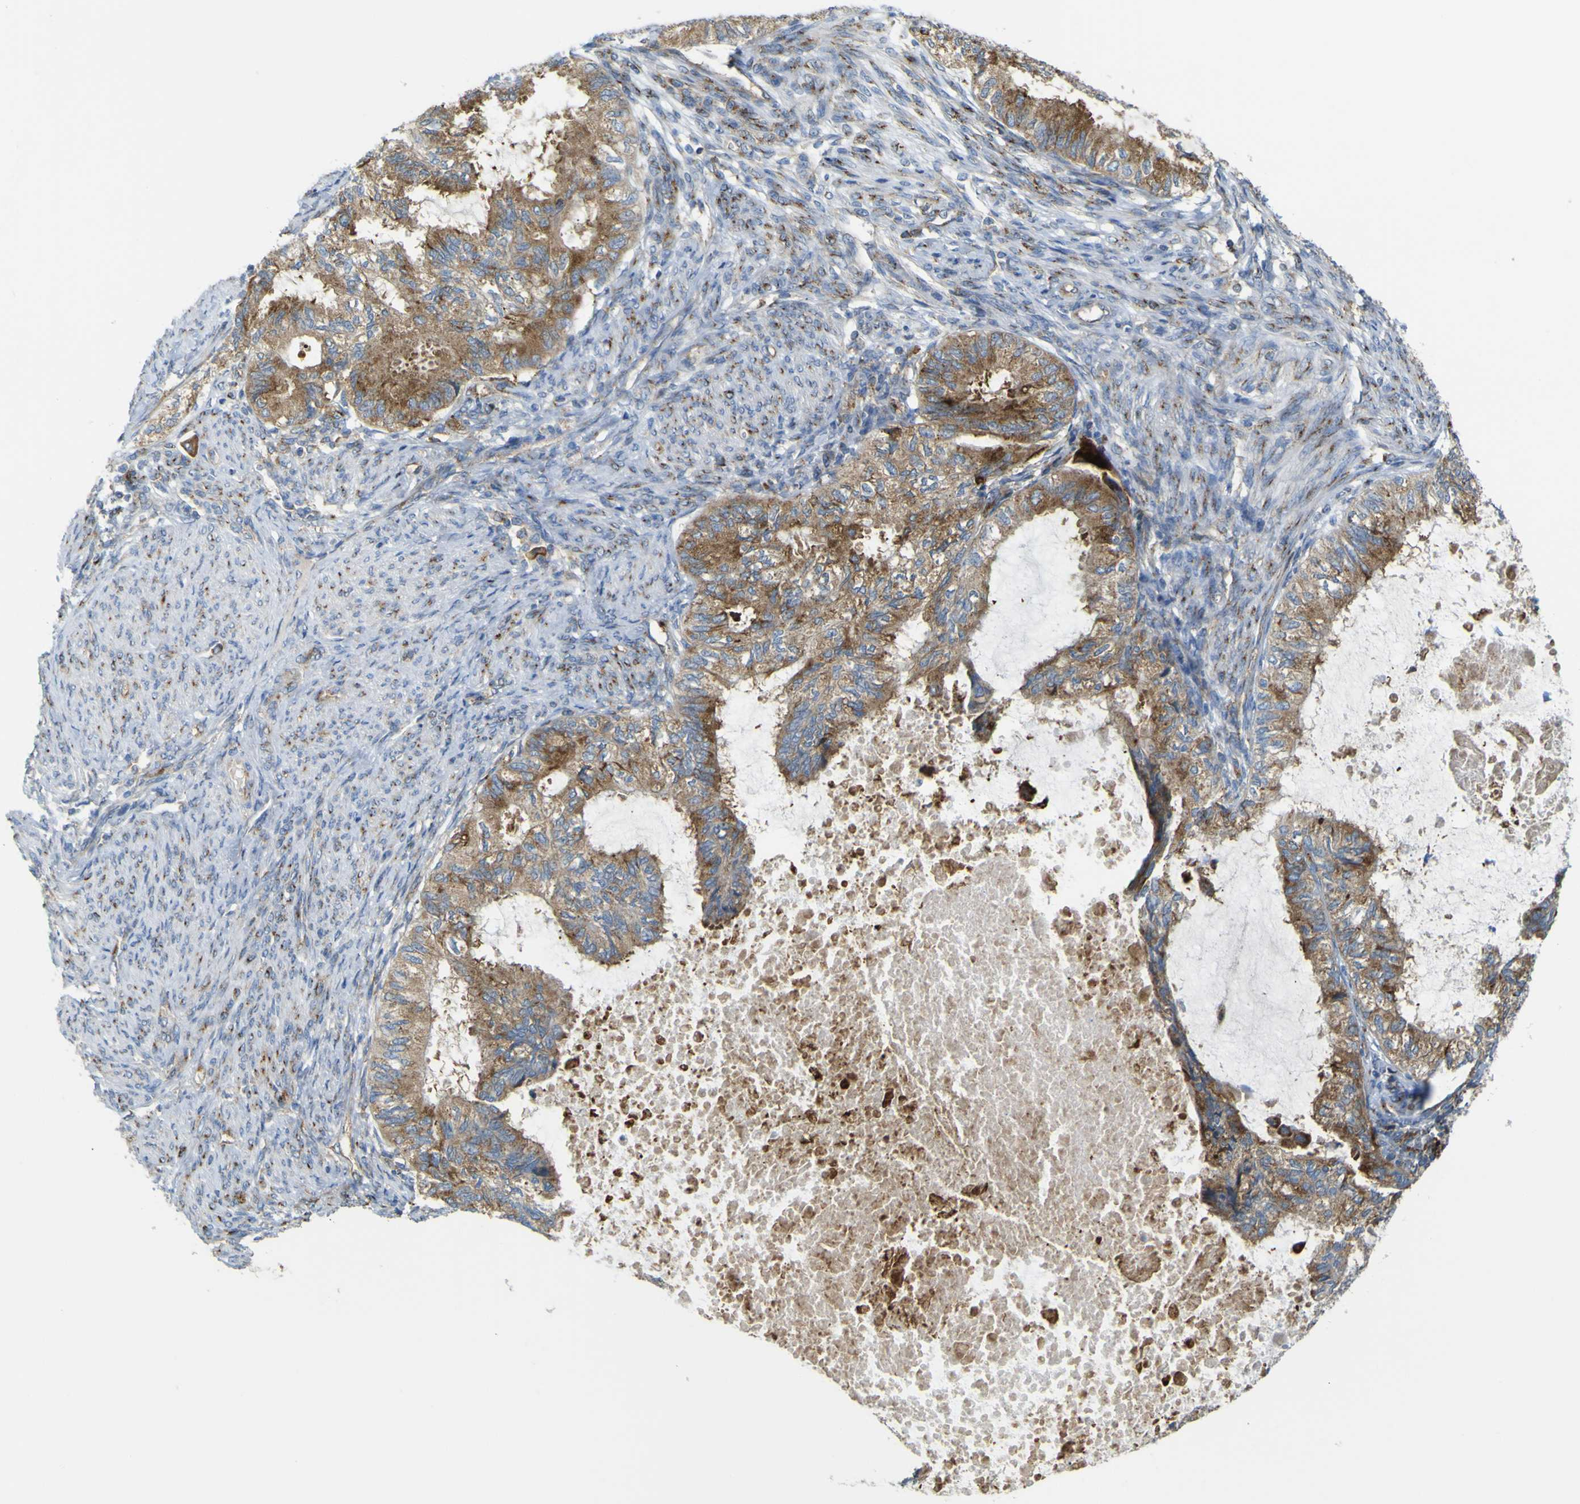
{"staining": {"intensity": "moderate", "quantity": ">75%", "location": "cytoplasmic/membranous"}, "tissue": "cervical cancer", "cell_type": "Tumor cells", "image_type": "cancer", "snomed": [{"axis": "morphology", "description": "Normal tissue, NOS"}, {"axis": "morphology", "description": "Adenocarcinoma, NOS"}, {"axis": "topography", "description": "Cervix"}, {"axis": "topography", "description": "Endometrium"}], "caption": "Immunohistochemistry histopathology image of neoplastic tissue: human cervical cancer (adenocarcinoma) stained using IHC displays medium levels of moderate protein expression localized specifically in the cytoplasmic/membranous of tumor cells, appearing as a cytoplasmic/membranous brown color.", "gene": "IGF2R", "patient": {"sex": "female", "age": 86}}